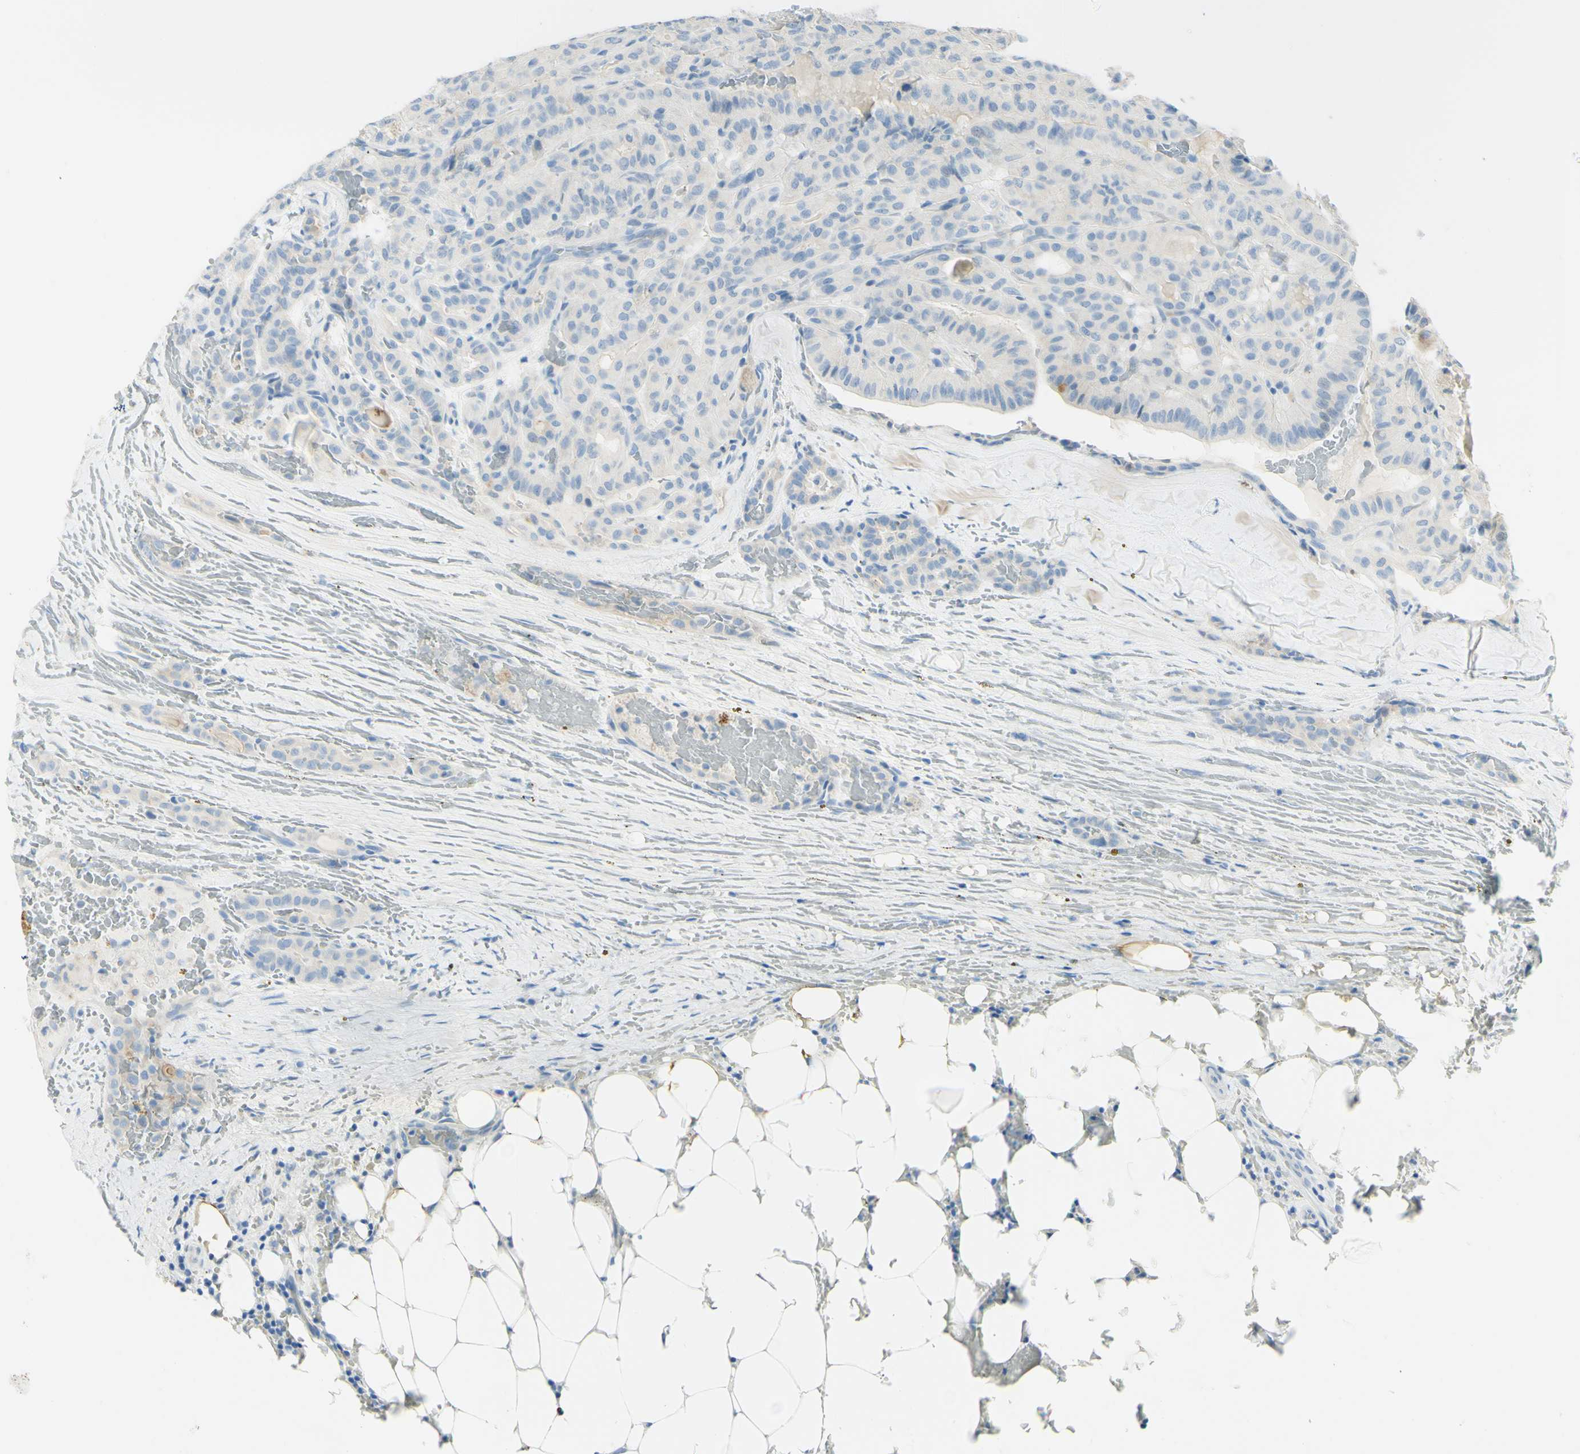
{"staining": {"intensity": "negative", "quantity": "none", "location": "none"}, "tissue": "head and neck cancer", "cell_type": "Tumor cells", "image_type": "cancer", "snomed": [{"axis": "morphology", "description": "Squamous cell carcinoma, NOS"}, {"axis": "topography", "description": "Oral tissue"}, {"axis": "topography", "description": "Head-Neck"}], "caption": "Immunohistochemical staining of head and neck cancer exhibits no significant staining in tumor cells. (Immunohistochemistry, brightfield microscopy, high magnification).", "gene": "TSPAN1", "patient": {"sex": "female", "age": 50}}